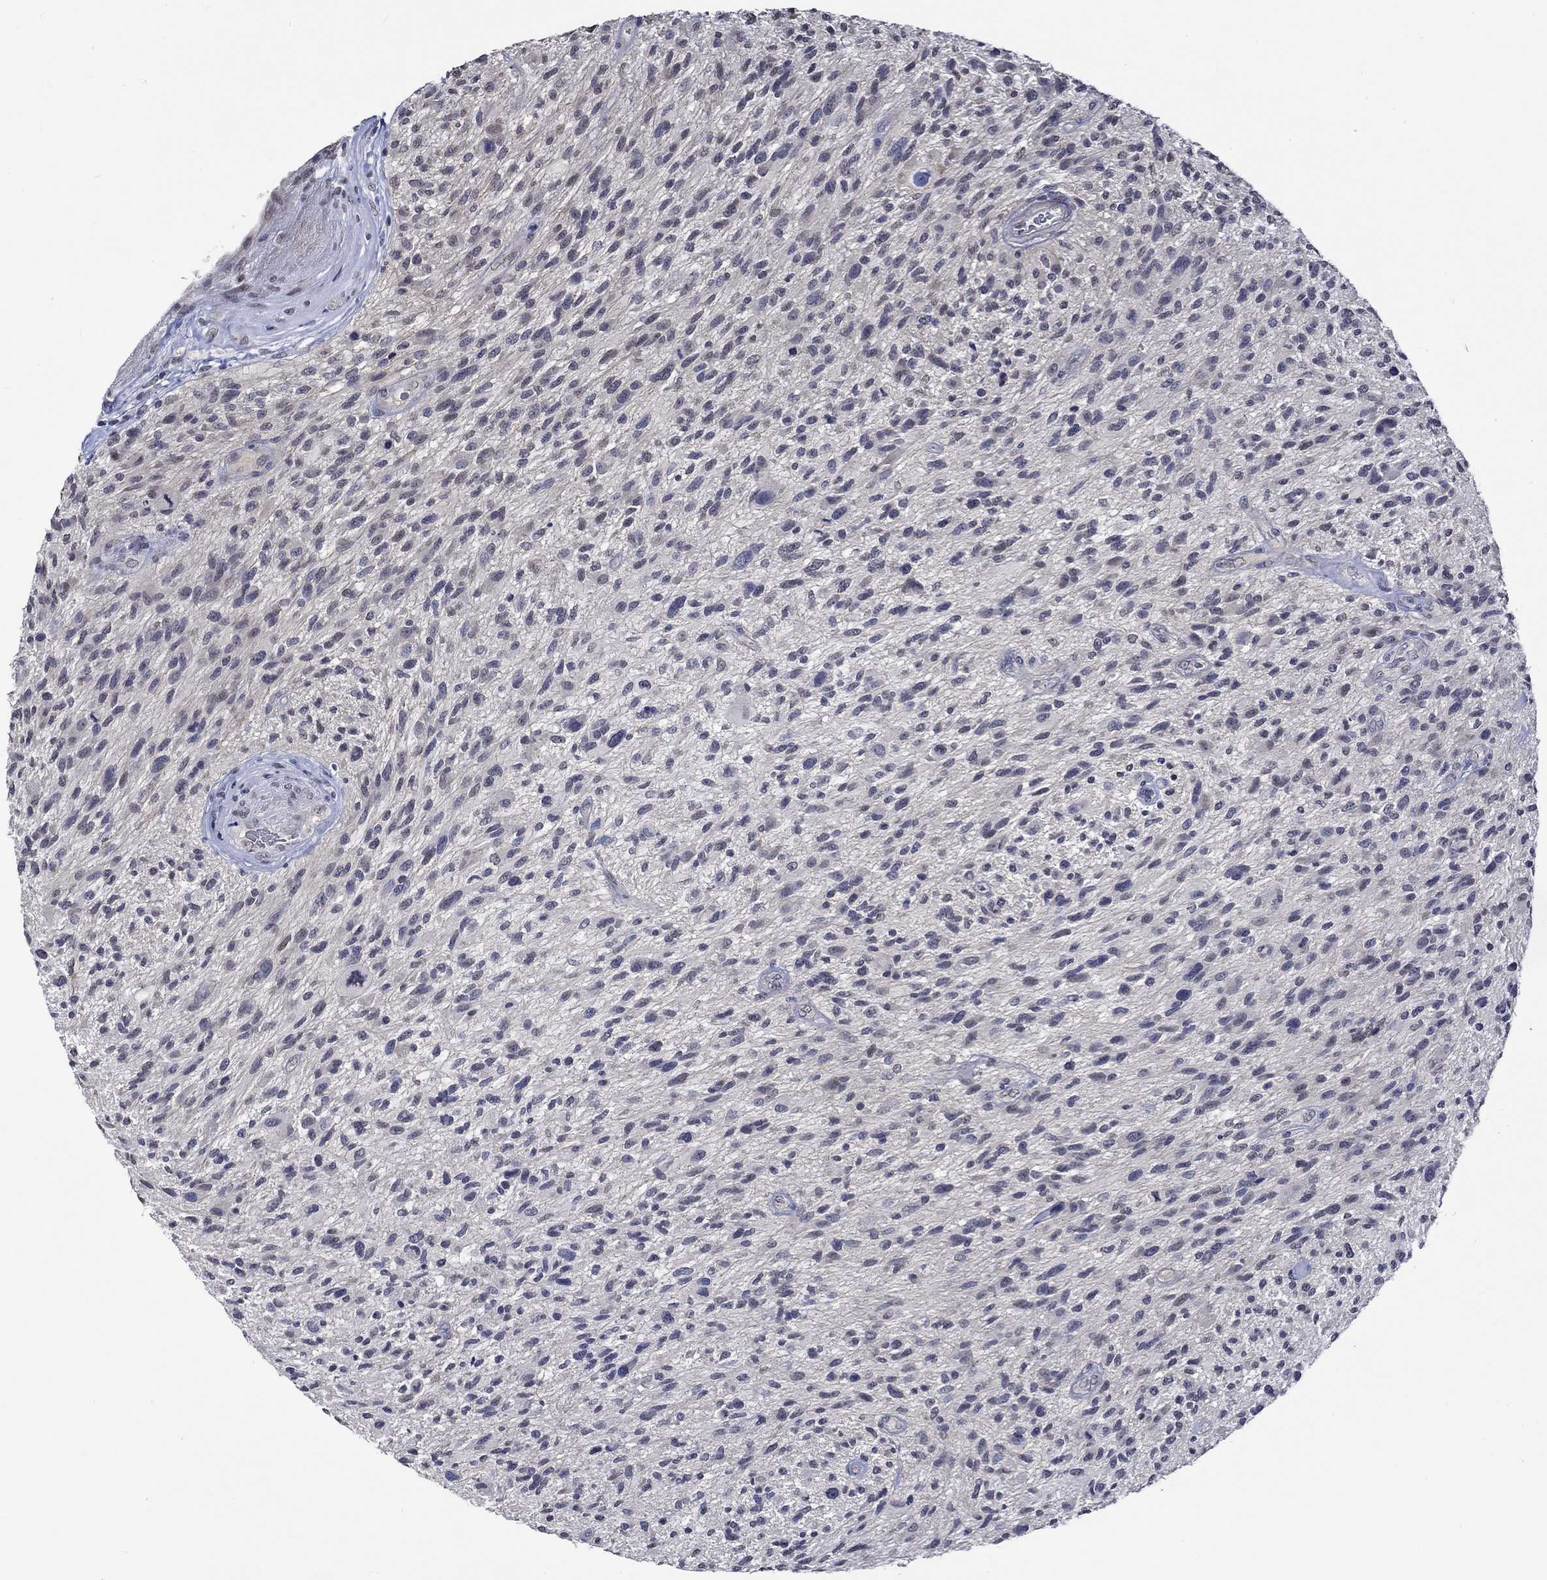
{"staining": {"intensity": "negative", "quantity": "none", "location": "none"}, "tissue": "glioma", "cell_type": "Tumor cells", "image_type": "cancer", "snomed": [{"axis": "morphology", "description": "Glioma, malignant, High grade"}, {"axis": "topography", "description": "Brain"}], "caption": "DAB (3,3'-diaminobenzidine) immunohistochemical staining of glioma reveals no significant staining in tumor cells.", "gene": "DDX3Y", "patient": {"sex": "male", "age": 47}}